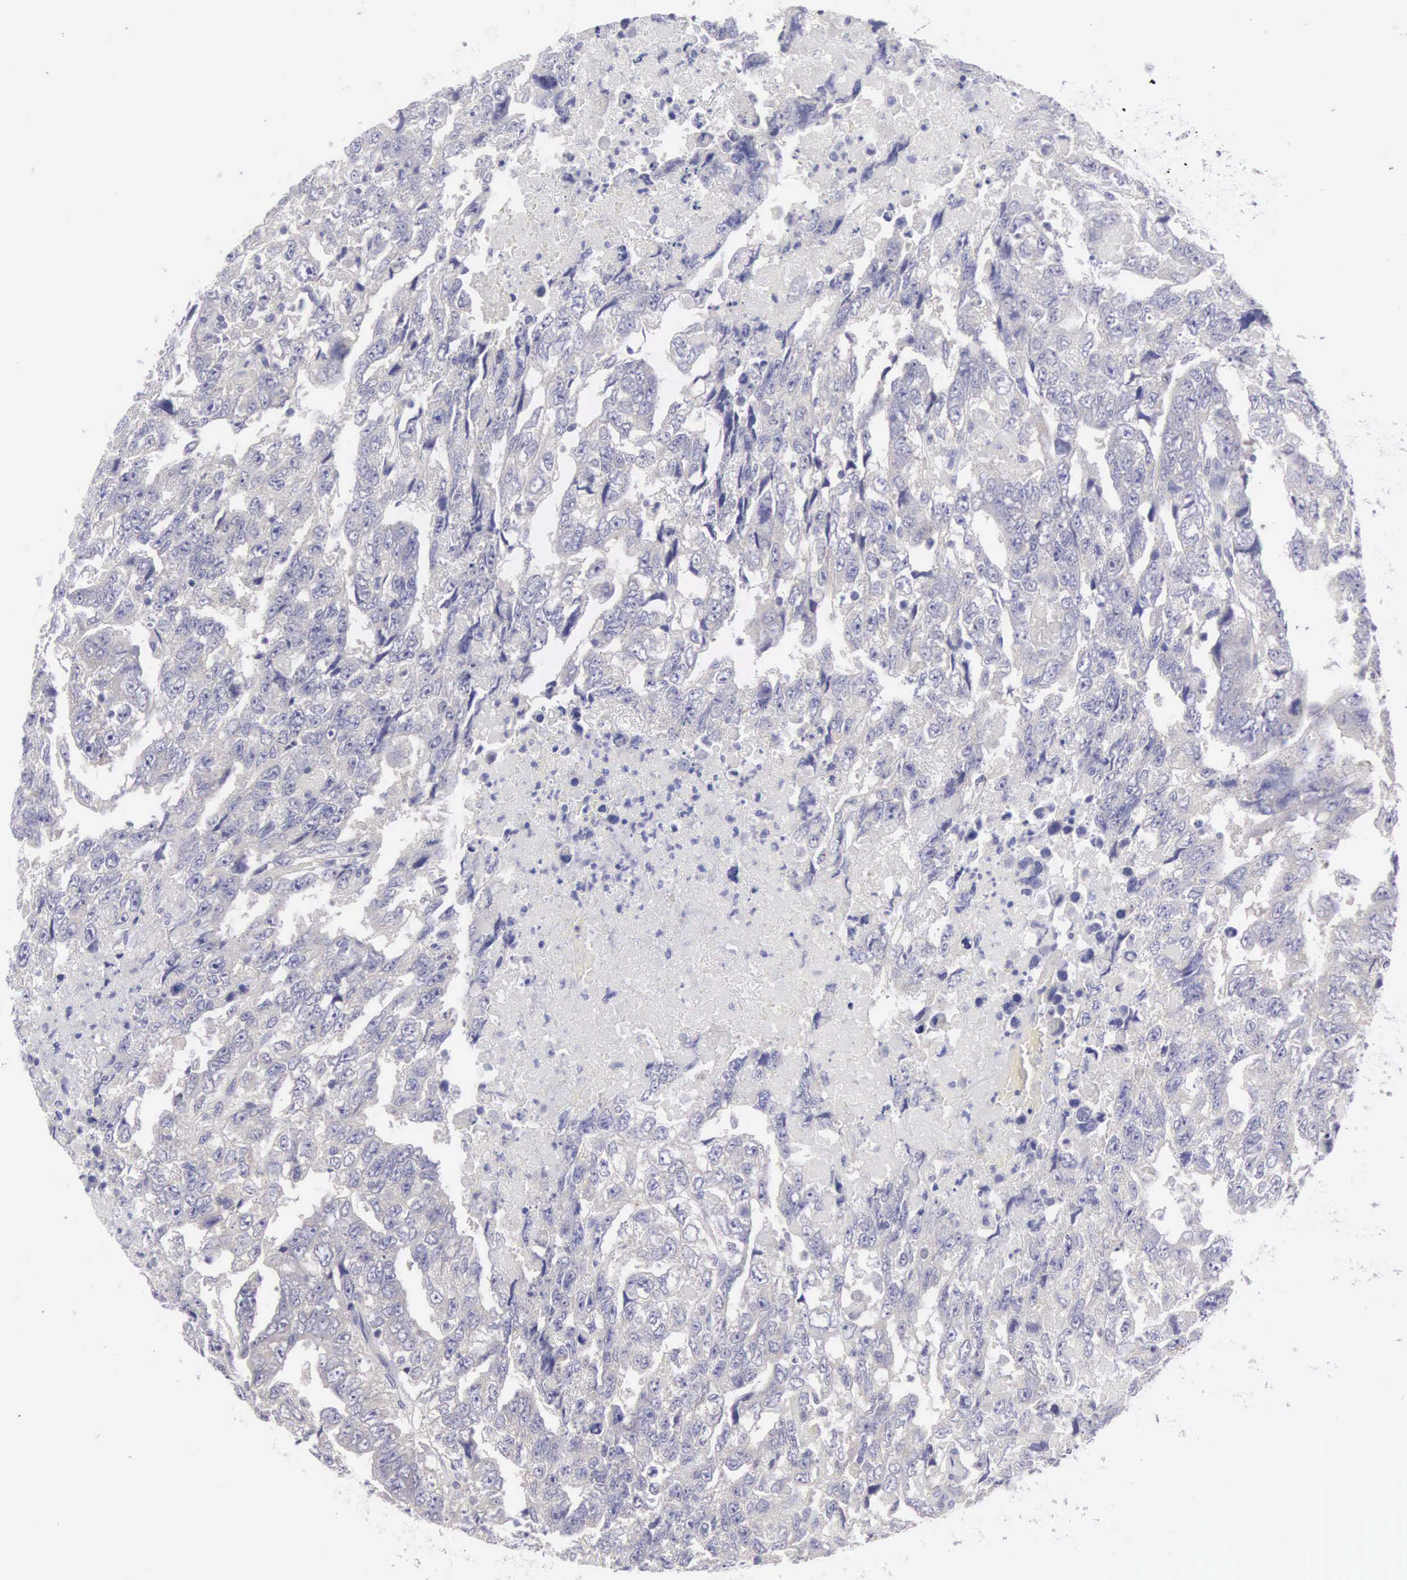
{"staining": {"intensity": "negative", "quantity": "none", "location": "none"}, "tissue": "testis cancer", "cell_type": "Tumor cells", "image_type": "cancer", "snomed": [{"axis": "morphology", "description": "Carcinoma, Embryonal, NOS"}, {"axis": "topography", "description": "Testis"}], "caption": "This is an IHC micrograph of human embryonal carcinoma (testis). There is no positivity in tumor cells.", "gene": "SLITRK4", "patient": {"sex": "male", "age": 36}}